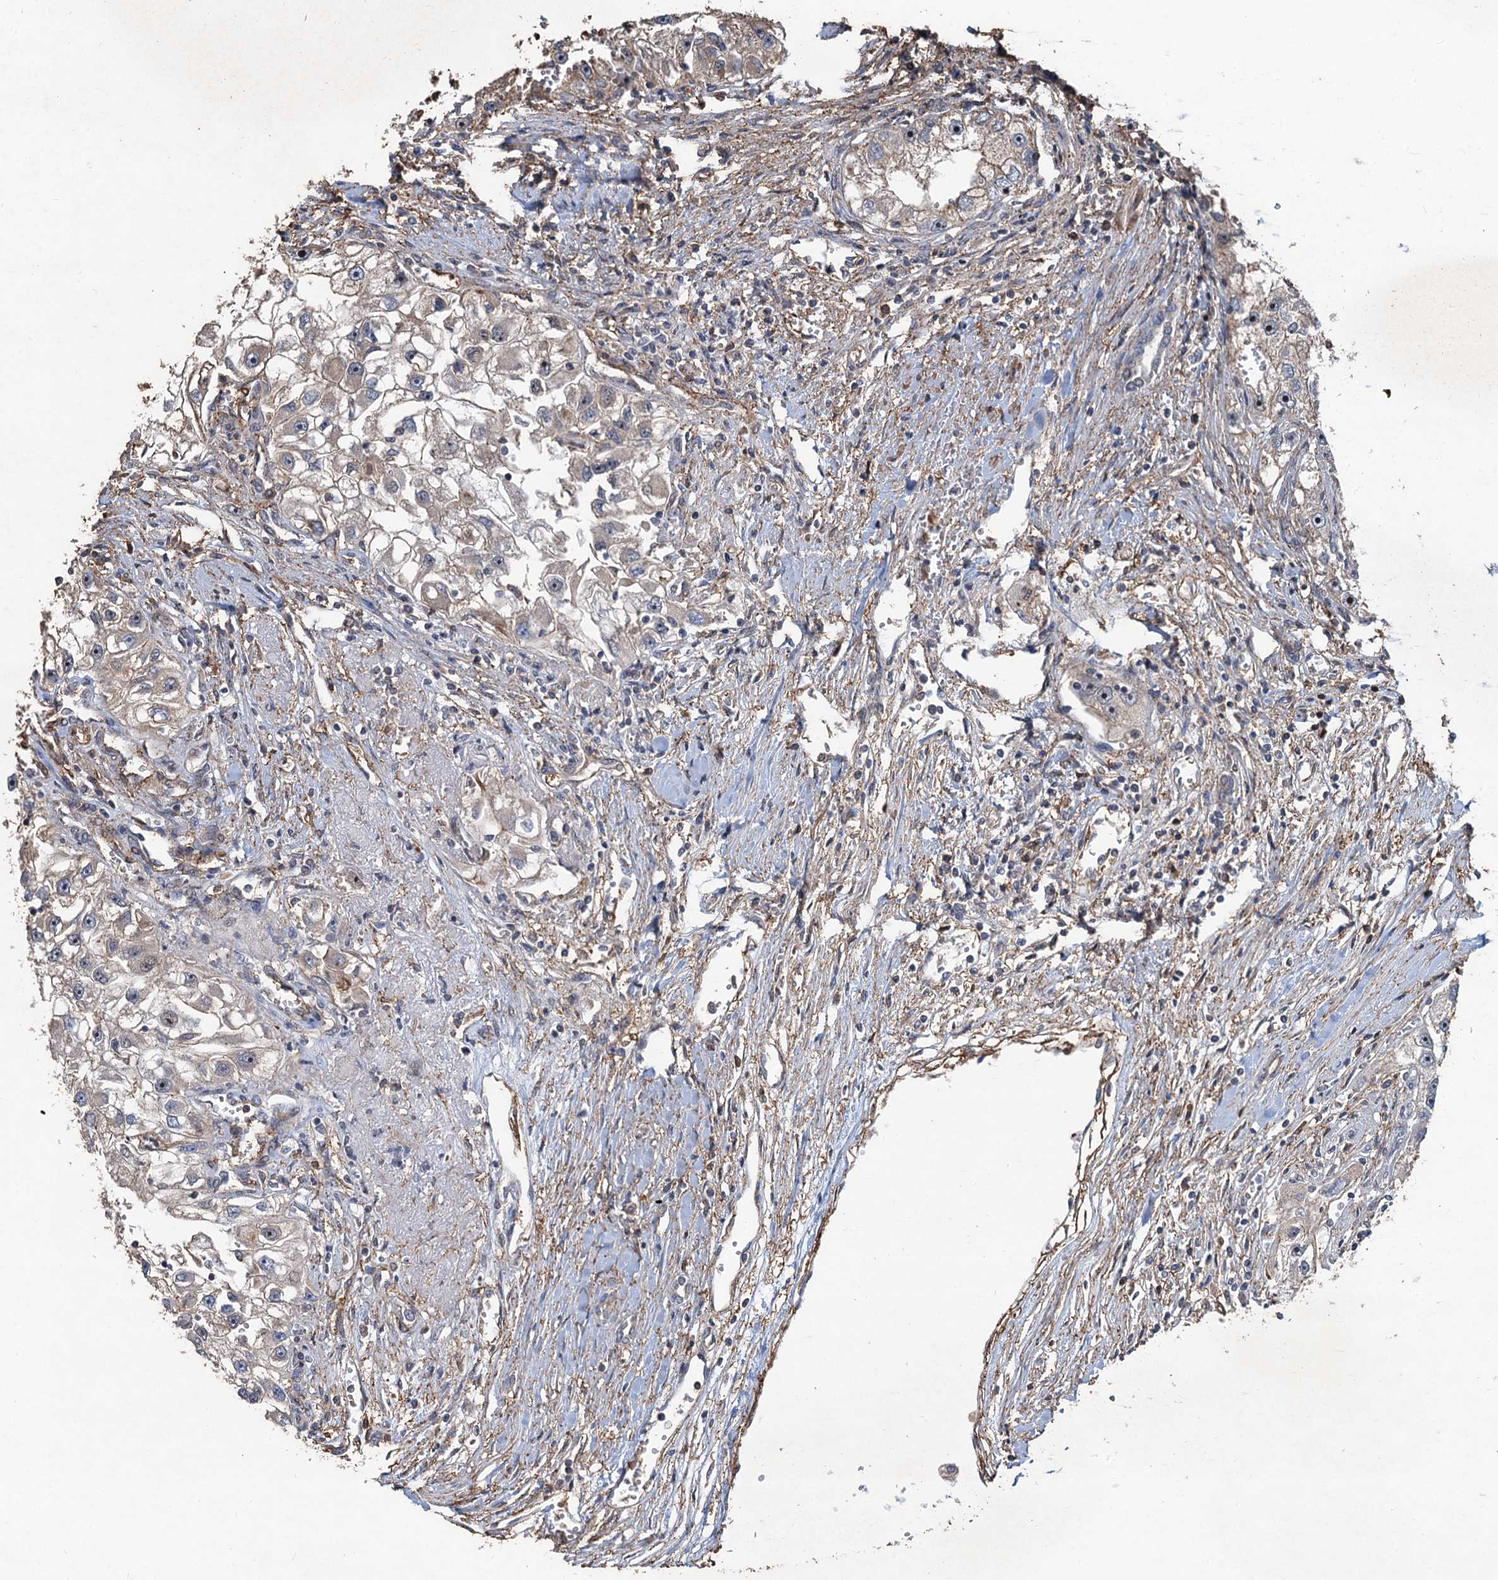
{"staining": {"intensity": "moderate", "quantity": "25%-75%", "location": "cytoplasmic/membranous,nuclear"}, "tissue": "renal cancer", "cell_type": "Tumor cells", "image_type": "cancer", "snomed": [{"axis": "morphology", "description": "Adenocarcinoma, NOS"}, {"axis": "topography", "description": "Kidney"}], "caption": "Immunohistochemistry of human renal adenocarcinoma shows medium levels of moderate cytoplasmic/membranous and nuclear staining in approximately 25%-75% of tumor cells.", "gene": "TMA16", "patient": {"sex": "male", "age": 63}}